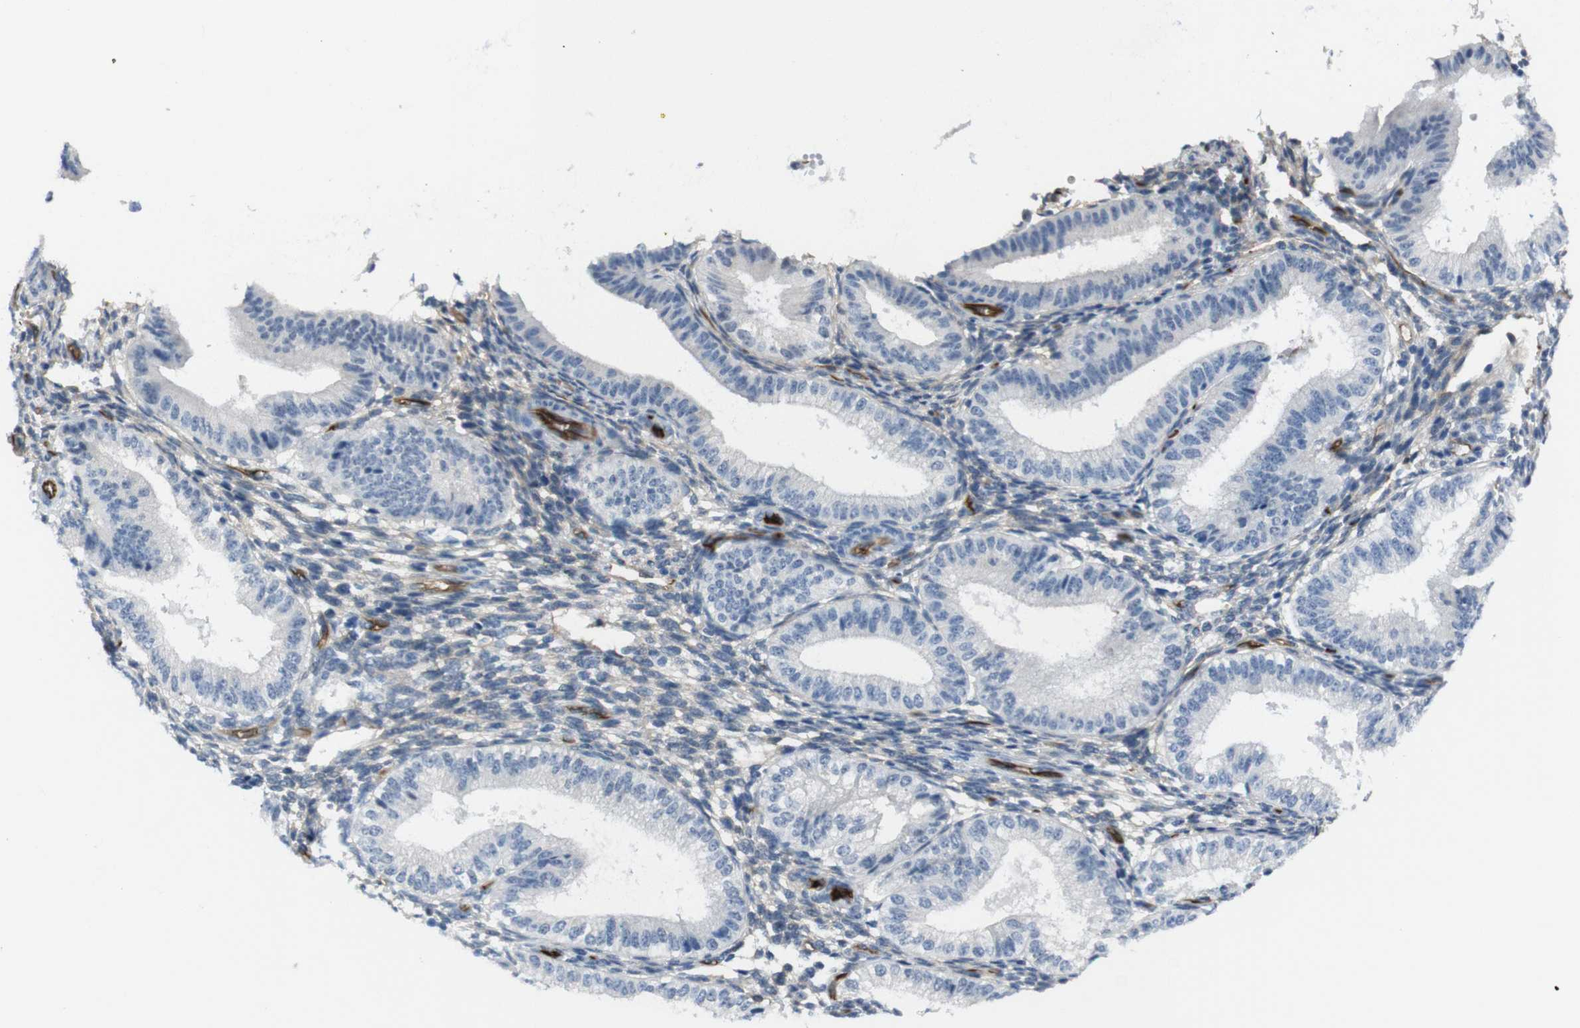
{"staining": {"intensity": "negative", "quantity": "none", "location": "none"}, "tissue": "endometrium", "cell_type": "Cells in endometrial stroma", "image_type": "normal", "snomed": [{"axis": "morphology", "description": "Normal tissue, NOS"}, {"axis": "topography", "description": "Endometrium"}], "caption": "Cells in endometrial stroma show no significant protein staining in unremarkable endometrium. The staining is performed using DAB (3,3'-diaminobenzidine) brown chromogen with nuclei counter-stained in using hematoxylin.", "gene": "HSPA12B", "patient": {"sex": "female", "age": 39}}